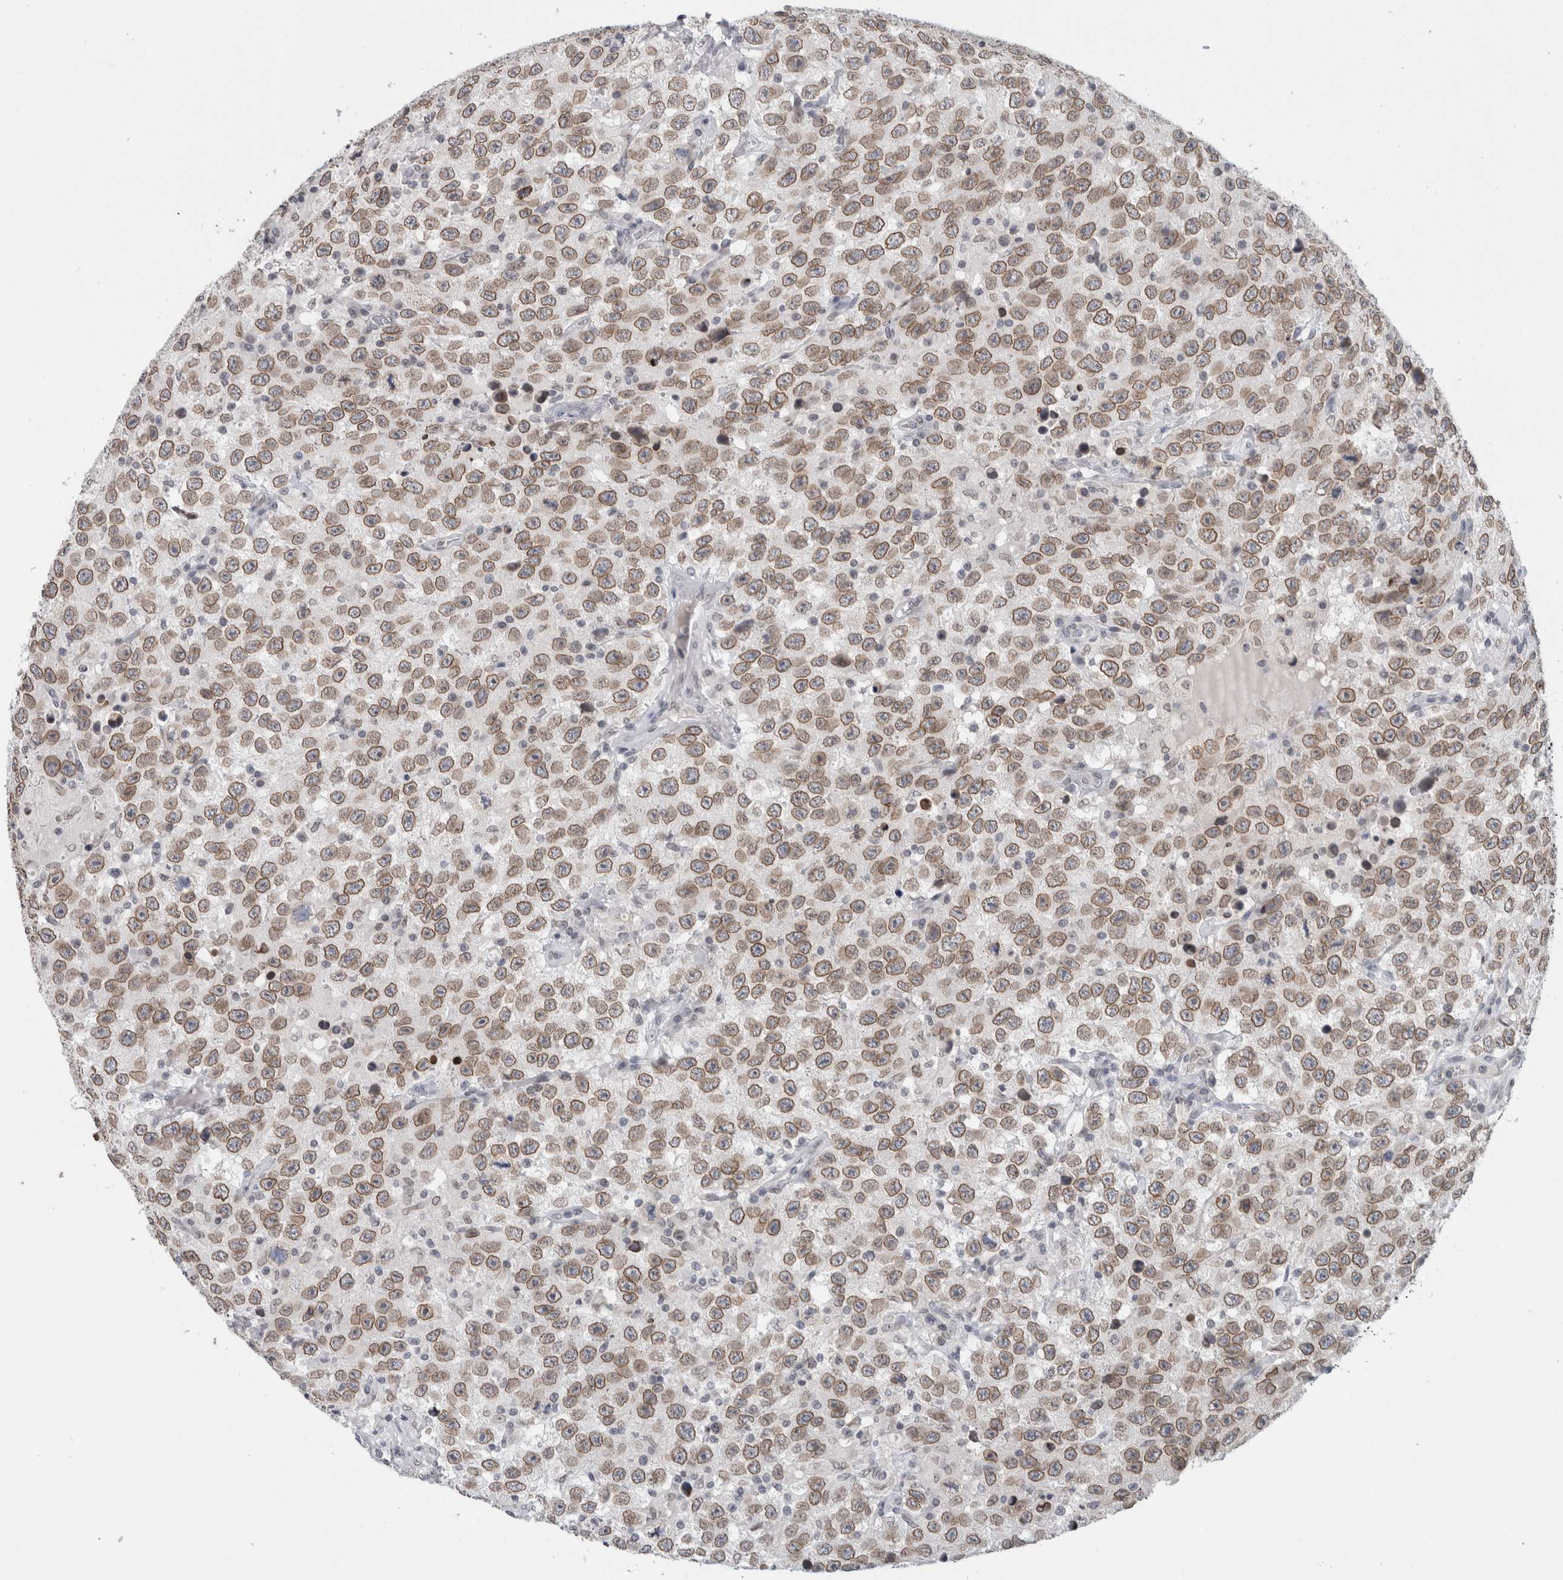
{"staining": {"intensity": "moderate", "quantity": ">75%", "location": "cytoplasmic/membranous,nuclear"}, "tissue": "testis cancer", "cell_type": "Tumor cells", "image_type": "cancer", "snomed": [{"axis": "morphology", "description": "Seminoma, NOS"}, {"axis": "topography", "description": "Testis"}], "caption": "Human testis cancer stained for a protein (brown) displays moderate cytoplasmic/membranous and nuclear positive expression in about >75% of tumor cells.", "gene": "ZNF770", "patient": {"sex": "male", "age": 41}}